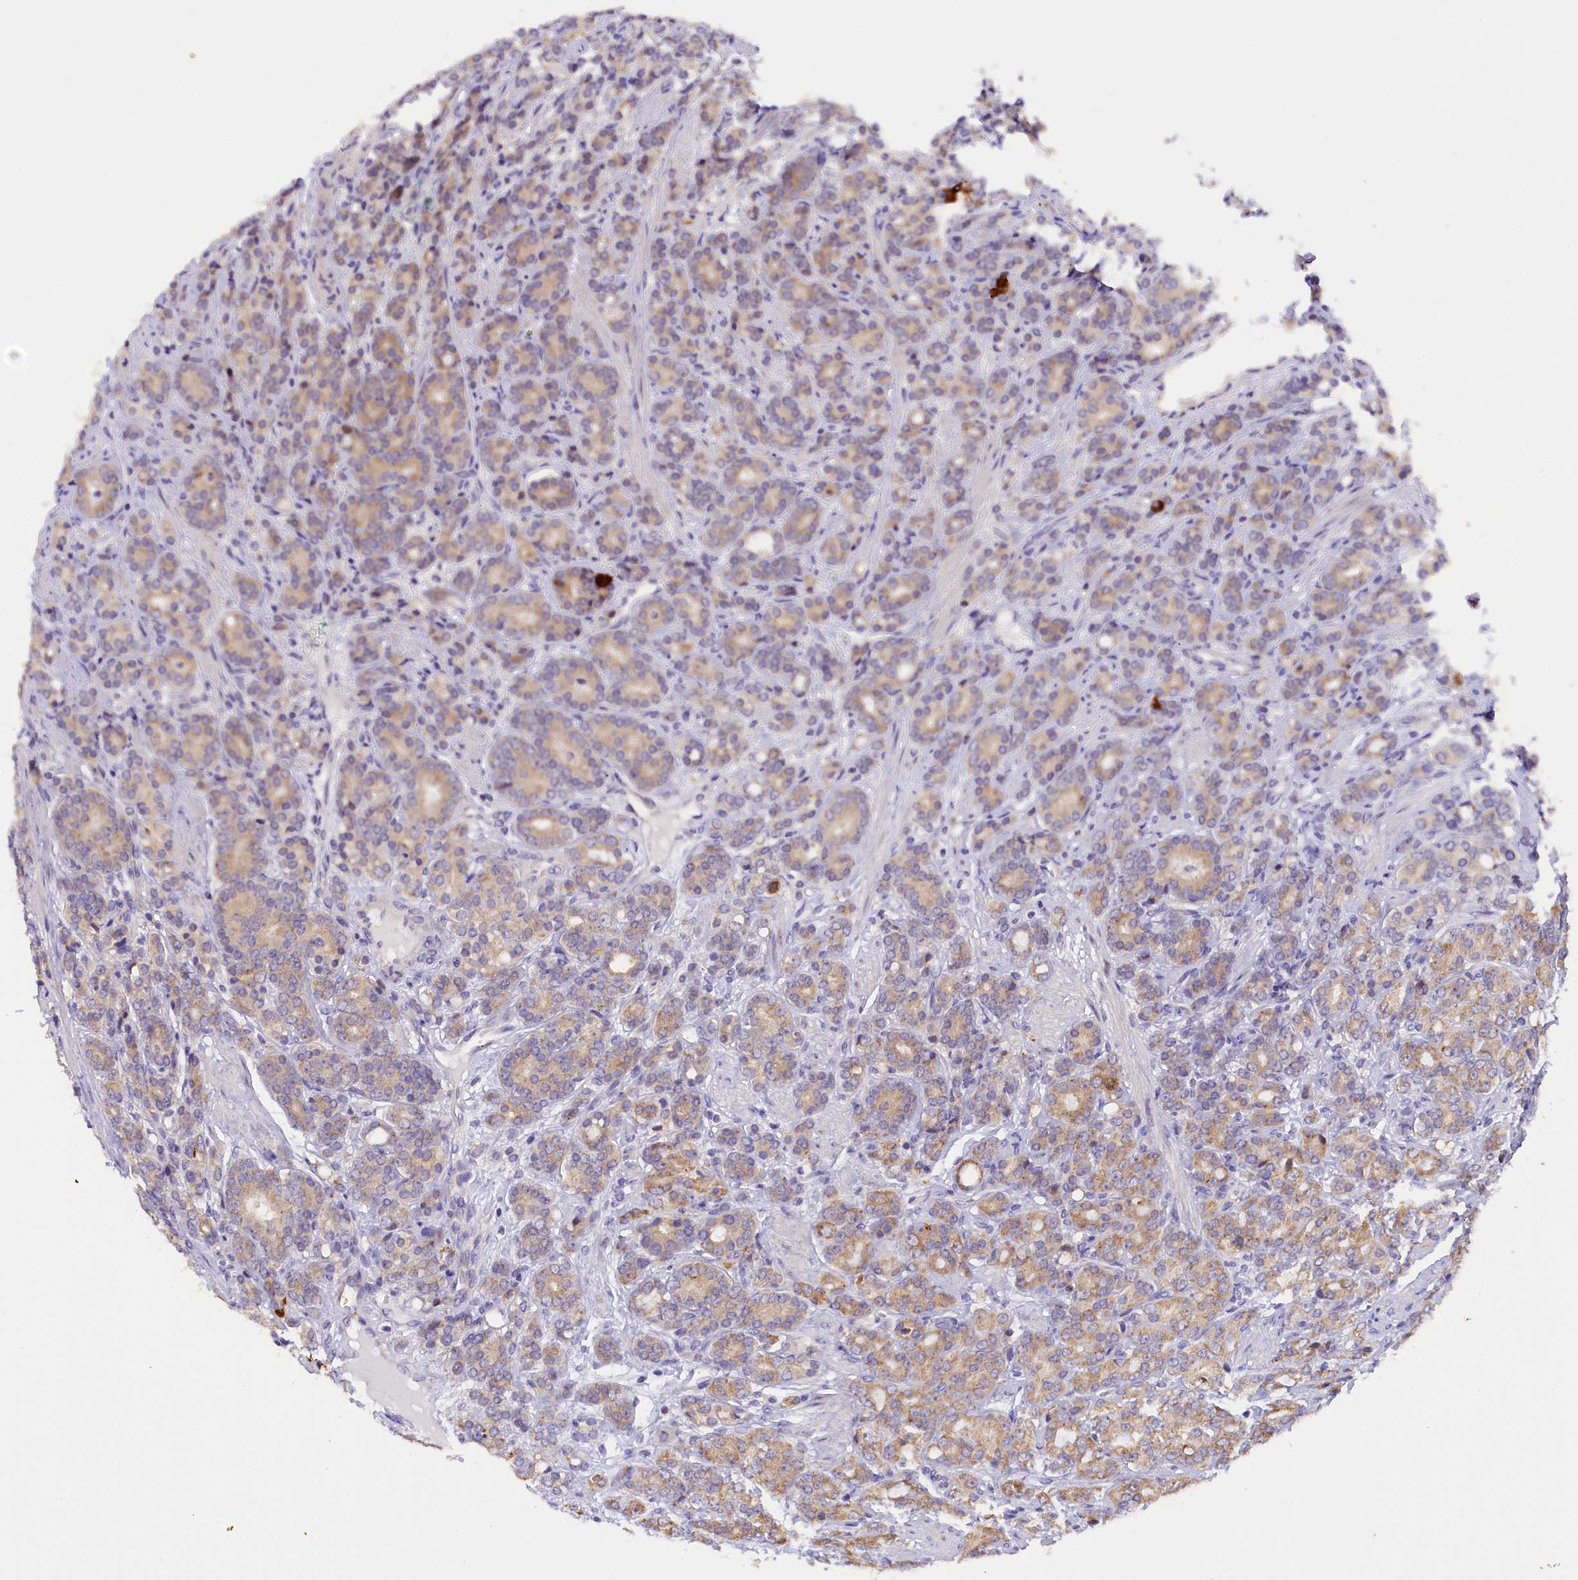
{"staining": {"intensity": "weak", "quantity": ">75%", "location": "cytoplasmic/membranous"}, "tissue": "prostate cancer", "cell_type": "Tumor cells", "image_type": "cancer", "snomed": [{"axis": "morphology", "description": "Adenocarcinoma, High grade"}, {"axis": "topography", "description": "Prostate"}], "caption": "Human prostate cancer (high-grade adenocarcinoma) stained with a protein marker shows weak staining in tumor cells.", "gene": "PKIA", "patient": {"sex": "male", "age": 62}}